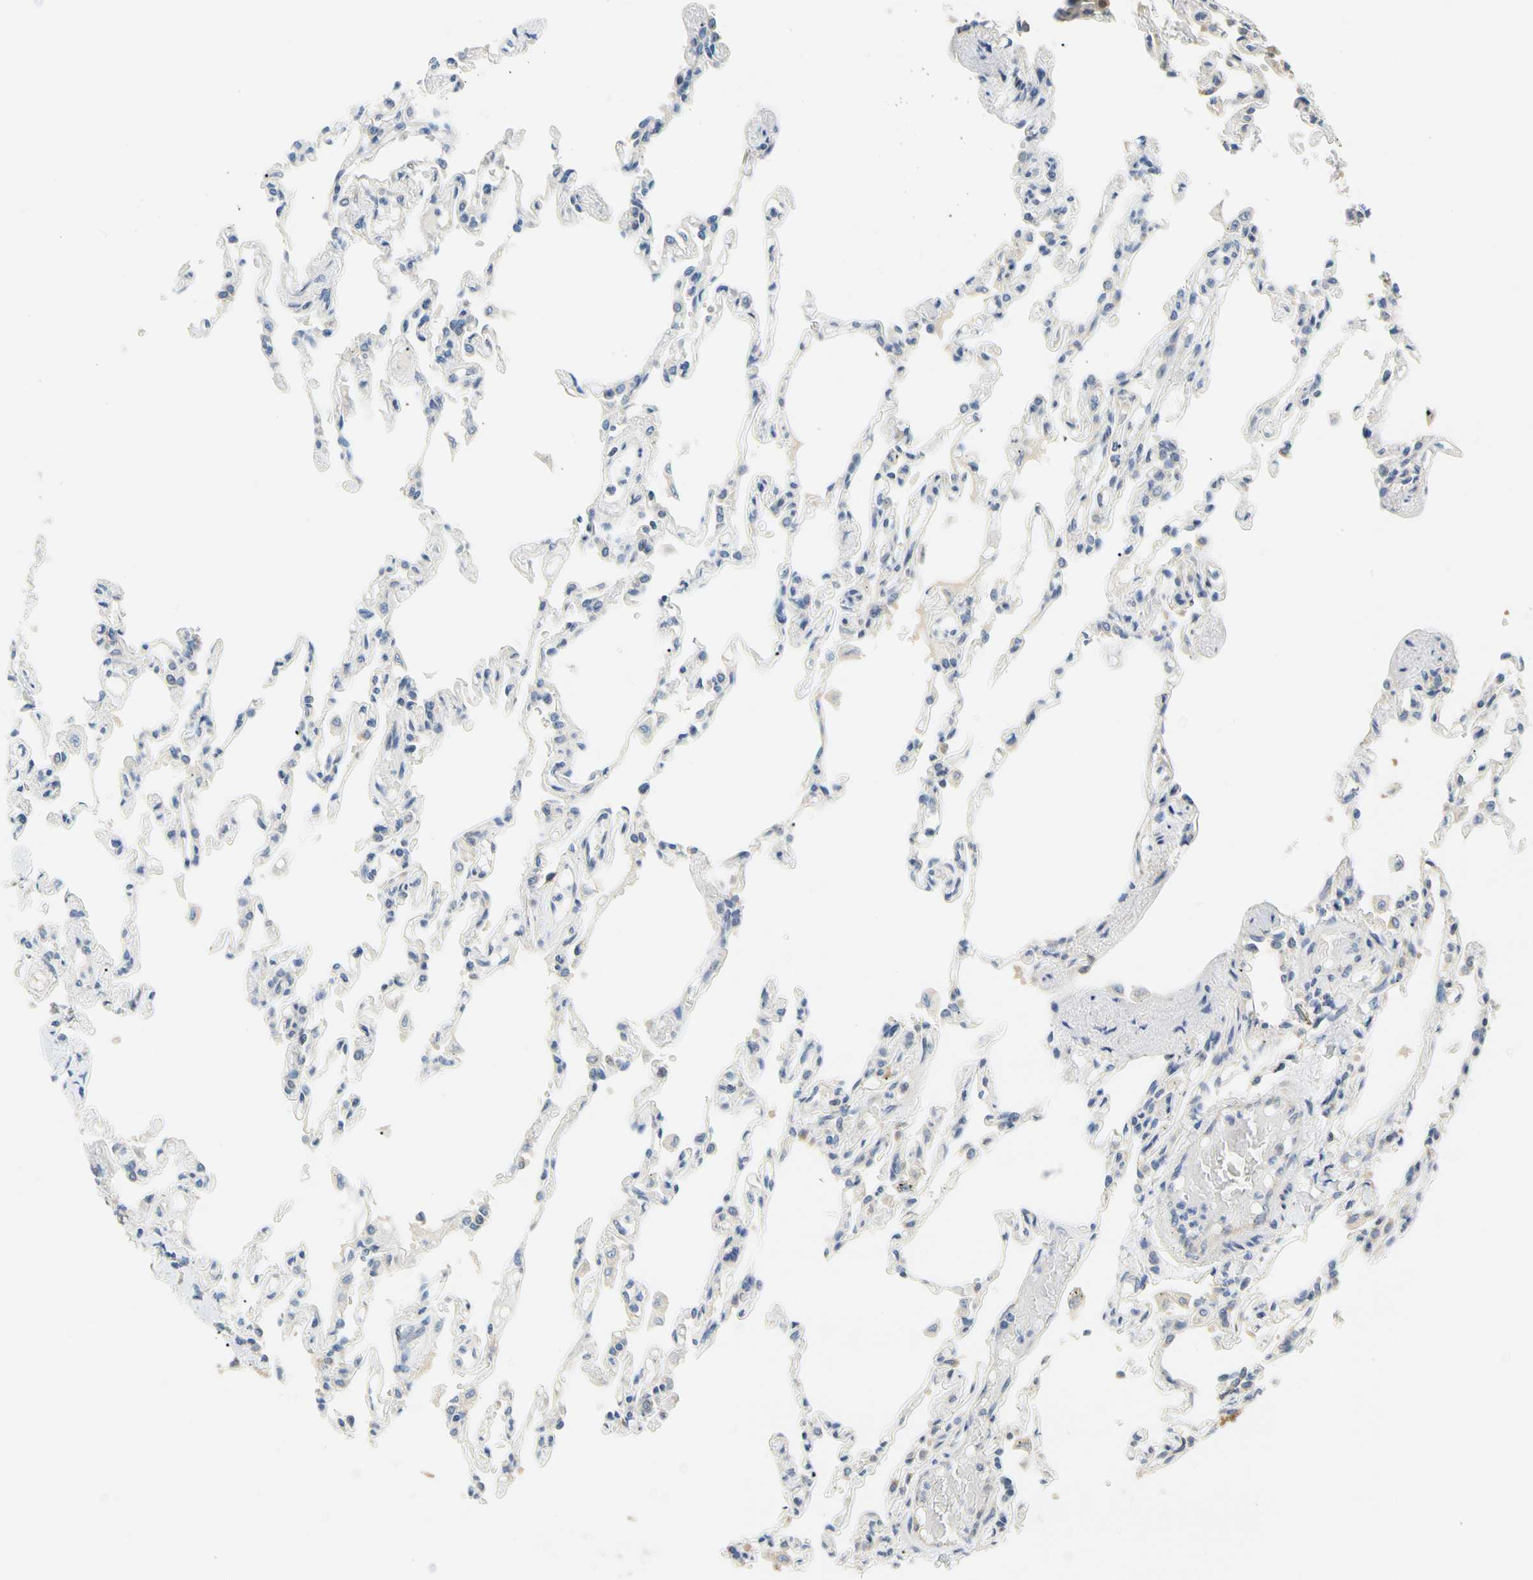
{"staining": {"intensity": "weak", "quantity": "25%-75%", "location": "cytoplasmic/membranous"}, "tissue": "lung", "cell_type": "Alveolar cells", "image_type": "normal", "snomed": [{"axis": "morphology", "description": "Normal tissue, NOS"}, {"axis": "topography", "description": "Lung"}], "caption": "Lung stained for a protein (brown) demonstrates weak cytoplasmic/membranous positive expression in about 25%-75% of alveolar cells.", "gene": "LRRC47", "patient": {"sex": "male", "age": 21}}